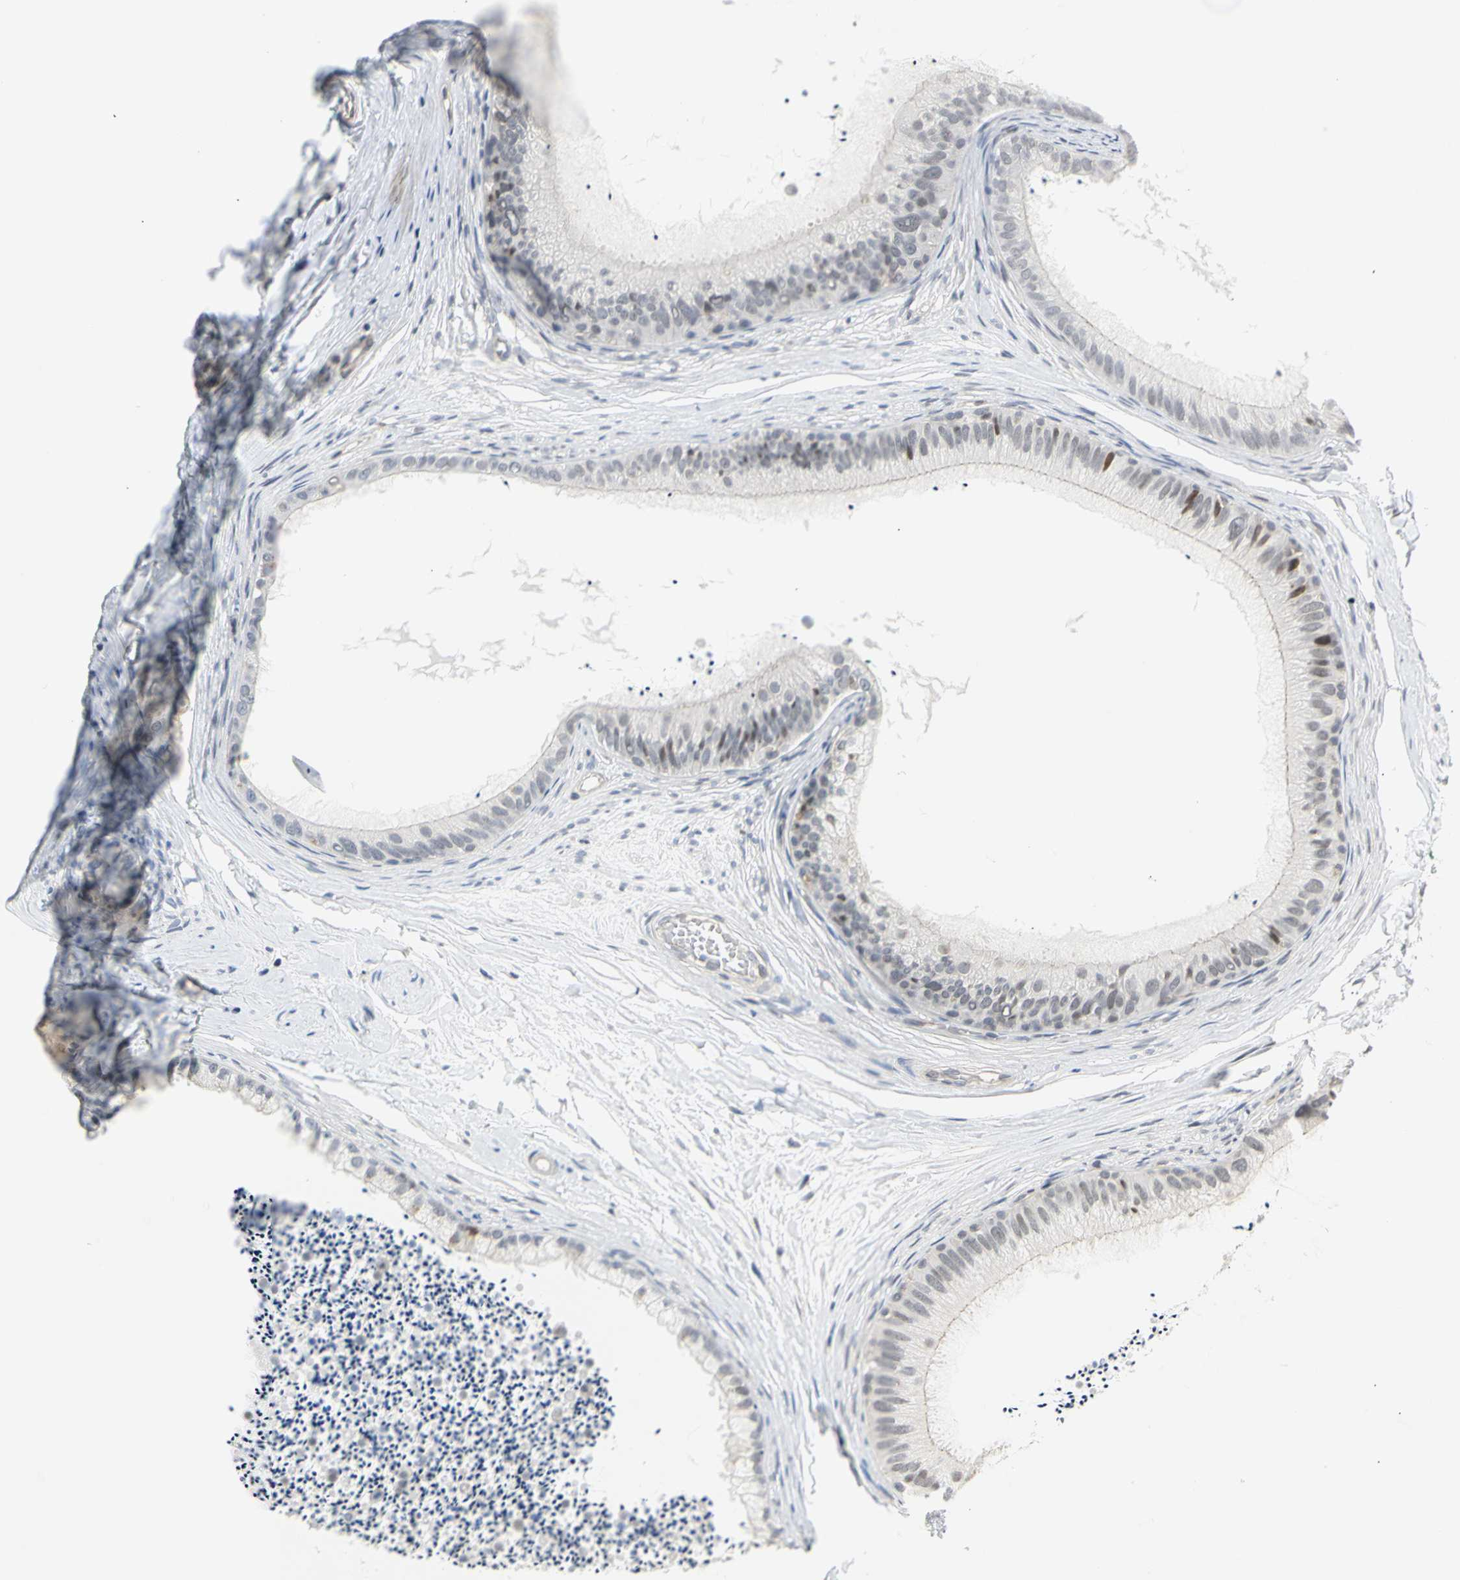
{"staining": {"intensity": "moderate", "quantity": "<25%", "location": "cytoplasmic/membranous,nuclear"}, "tissue": "epididymis", "cell_type": "Glandular cells", "image_type": "normal", "snomed": [{"axis": "morphology", "description": "Normal tissue, NOS"}, {"axis": "topography", "description": "Epididymis"}], "caption": "Human epididymis stained with a brown dye demonstrates moderate cytoplasmic/membranous,nuclear positive expression in approximately <25% of glandular cells.", "gene": "IMPG2", "patient": {"sex": "male", "age": 56}}